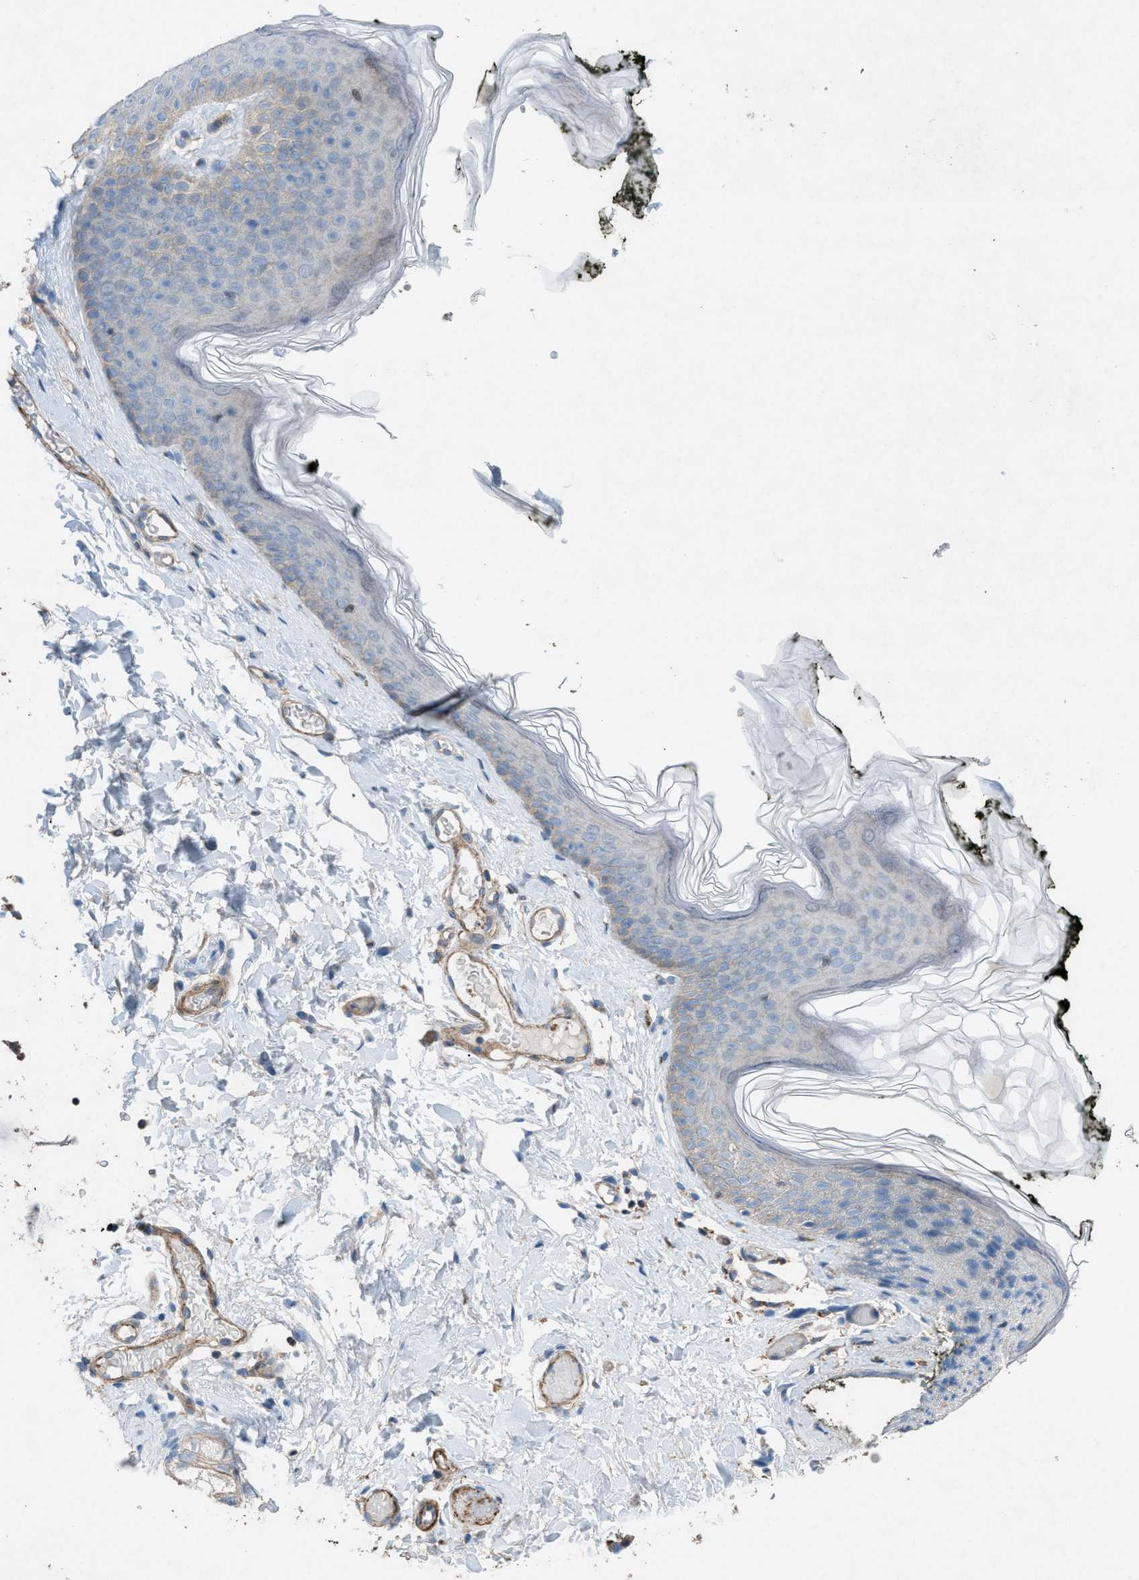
{"staining": {"intensity": "negative", "quantity": "none", "location": "none"}, "tissue": "skin", "cell_type": "Epidermal cells", "image_type": "normal", "snomed": [{"axis": "morphology", "description": "Normal tissue, NOS"}, {"axis": "morphology", "description": "Inflammation, NOS"}, {"axis": "topography", "description": "Vulva"}], "caption": "Immunohistochemistry (IHC) micrograph of benign skin stained for a protein (brown), which demonstrates no positivity in epidermal cells. (Brightfield microscopy of DAB (3,3'-diaminobenzidine) IHC at high magnification).", "gene": "NCK2", "patient": {"sex": "female", "age": 84}}